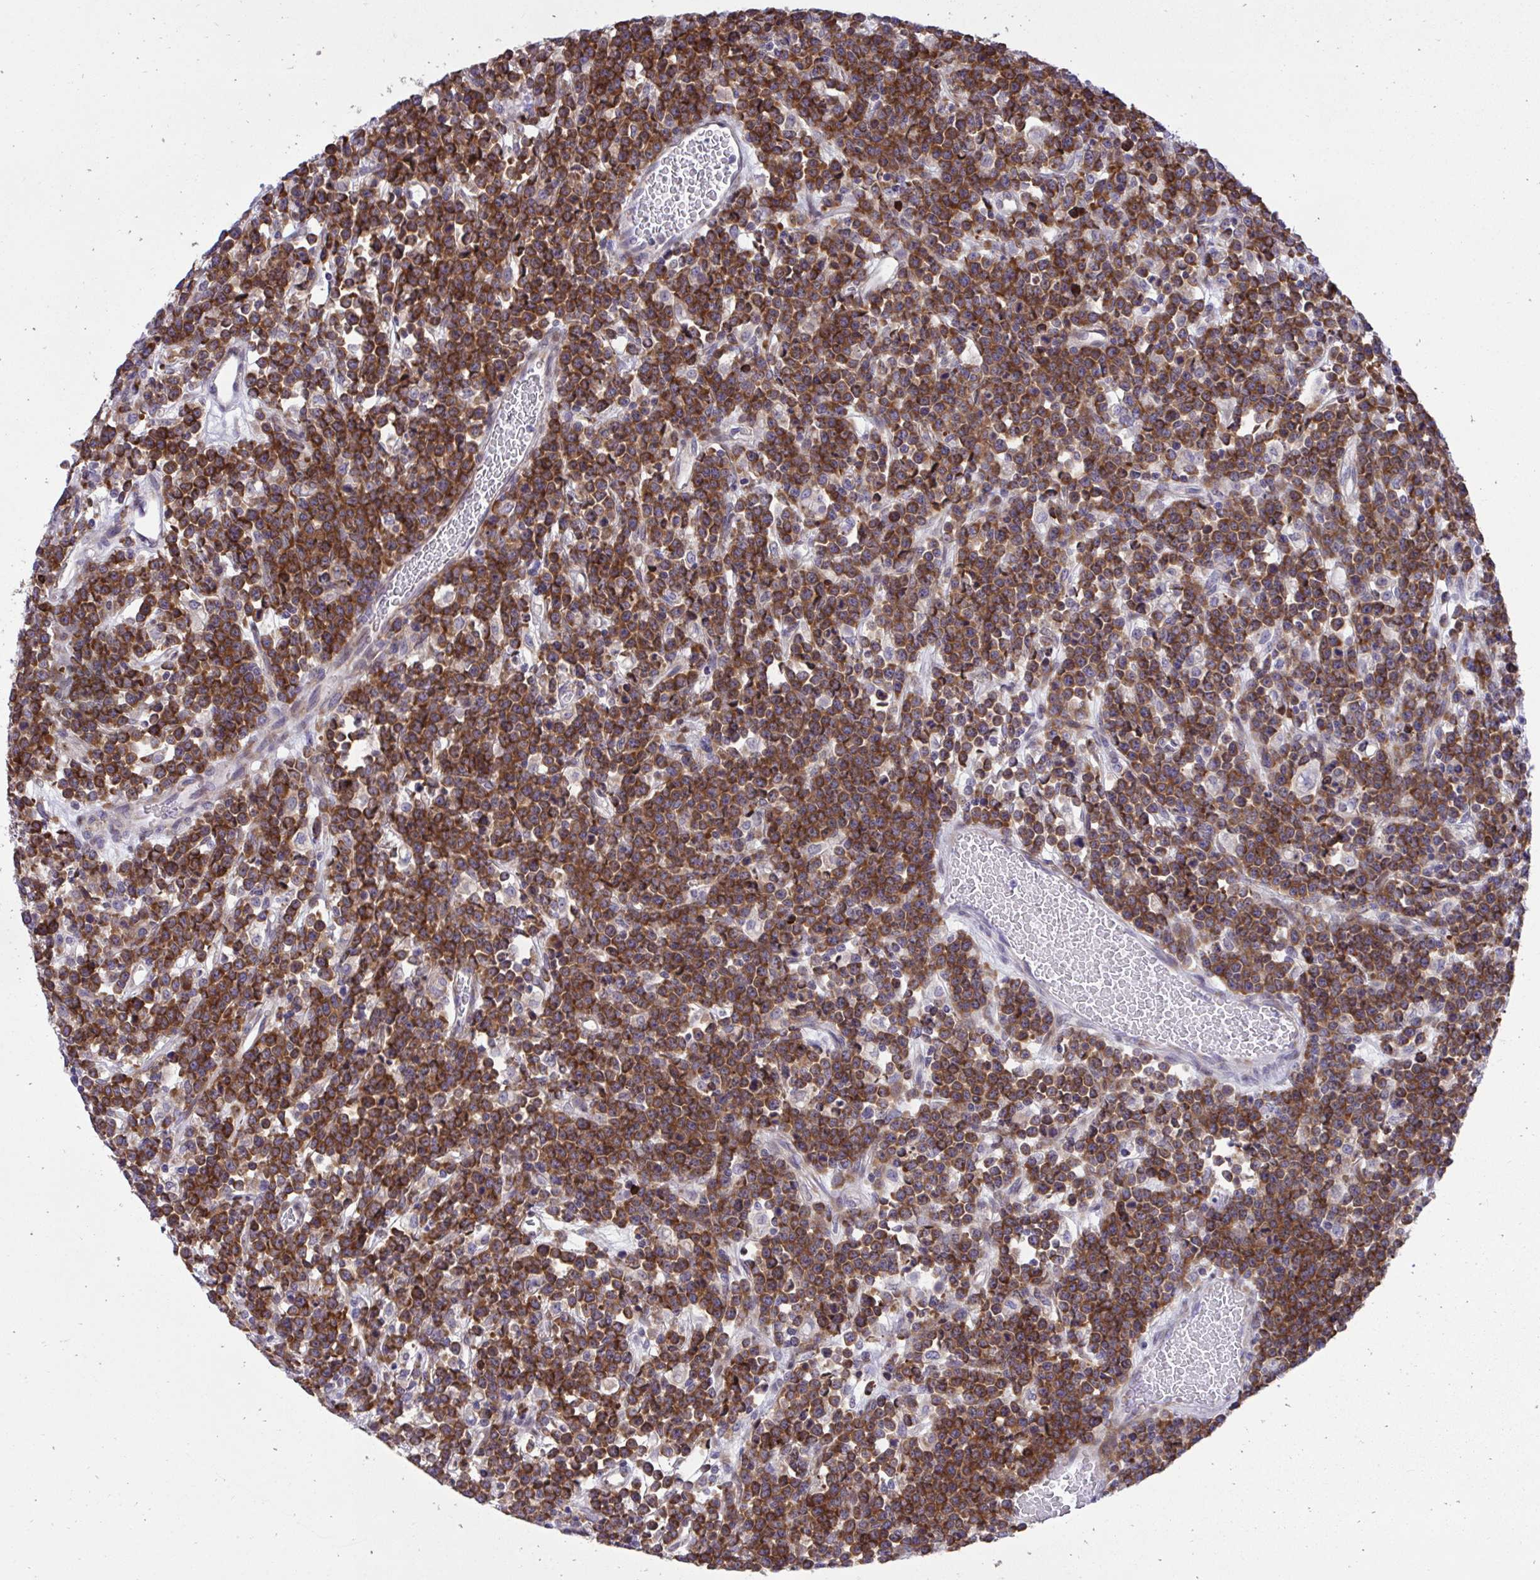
{"staining": {"intensity": "strong", "quantity": ">75%", "location": "cytoplasmic/membranous"}, "tissue": "lymphoma", "cell_type": "Tumor cells", "image_type": "cancer", "snomed": [{"axis": "morphology", "description": "Malignant lymphoma, non-Hodgkin's type, High grade"}, {"axis": "topography", "description": "Ovary"}], "caption": "A brown stain shows strong cytoplasmic/membranous expression of a protein in human lymphoma tumor cells. (DAB (3,3'-diaminobenzidine) IHC with brightfield microscopy, high magnification).", "gene": "RPS15", "patient": {"sex": "female", "age": 56}}